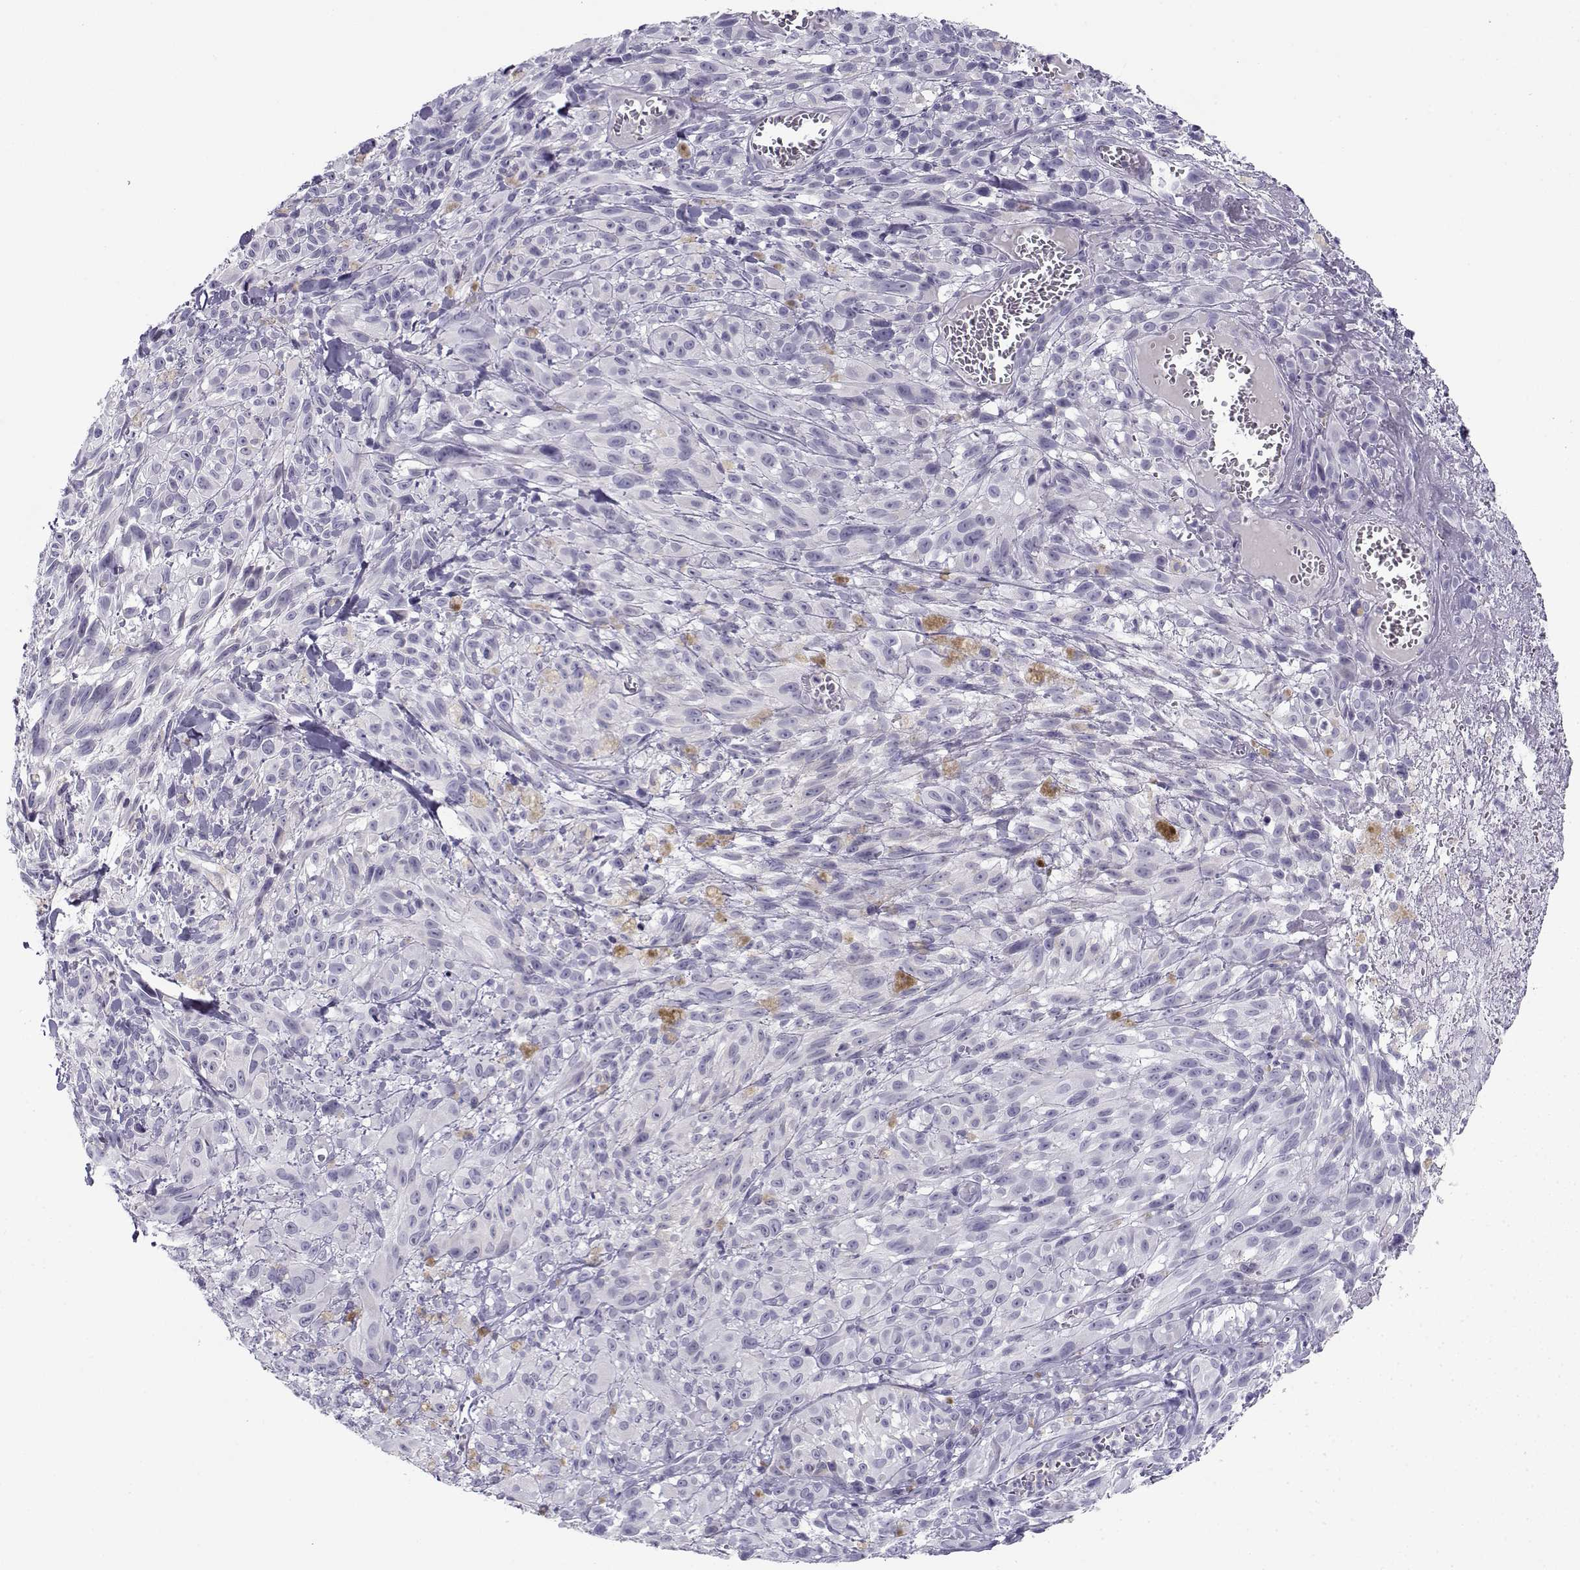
{"staining": {"intensity": "negative", "quantity": "none", "location": "none"}, "tissue": "melanoma", "cell_type": "Tumor cells", "image_type": "cancer", "snomed": [{"axis": "morphology", "description": "Malignant melanoma, NOS"}, {"axis": "topography", "description": "Skin"}], "caption": "An IHC histopathology image of malignant melanoma is shown. There is no staining in tumor cells of malignant melanoma.", "gene": "FAM166A", "patient": {"sex": "male", "age": 83}}